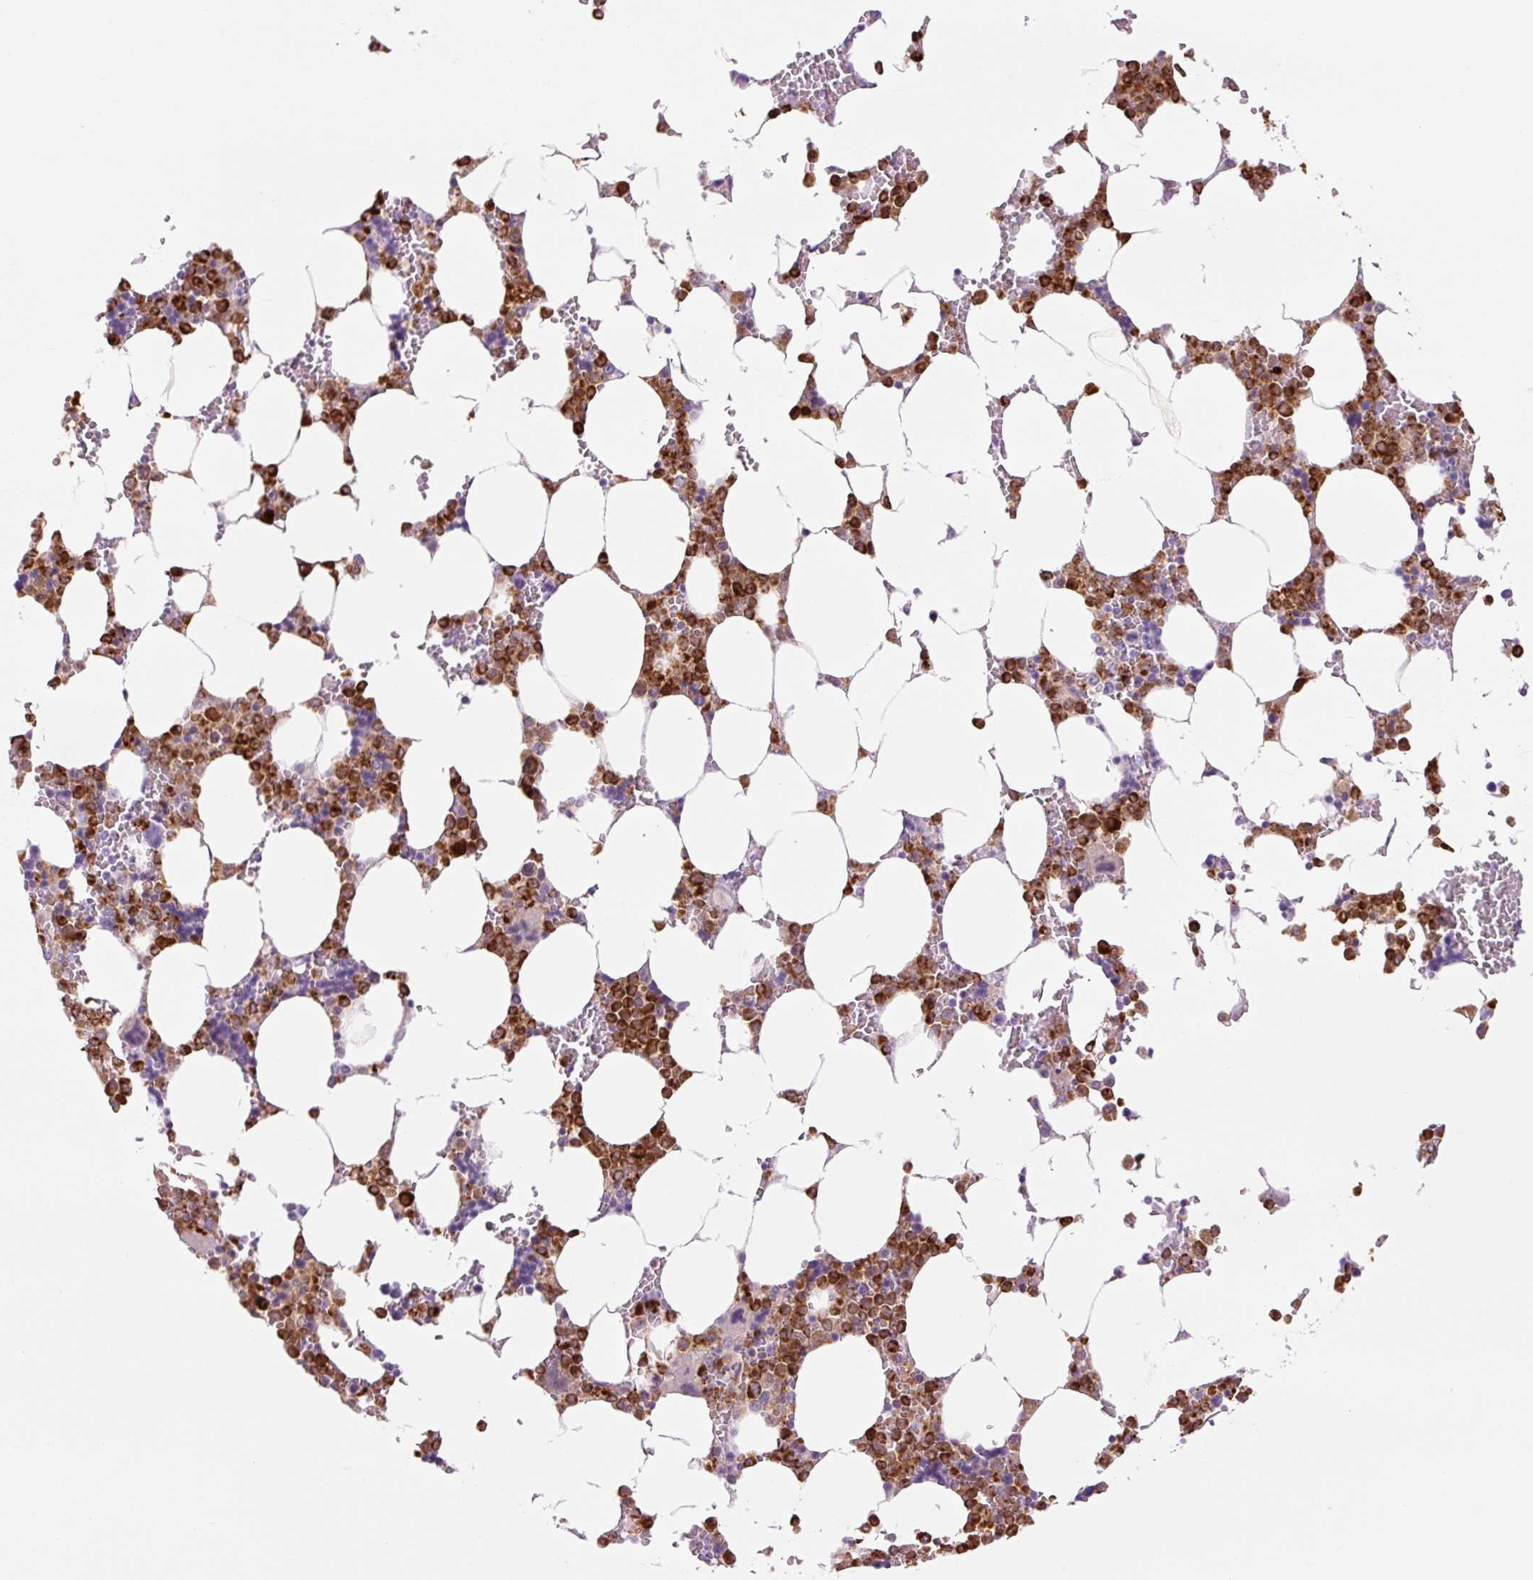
{"staining": {"intensity": "strong", "quantity": "25%-75%", "location": "cytoplasmic/membranous"}, "tissue": "bone marrow", "cell_type": "Hematopoietic cells", "image_type": "normal", "snomed": [{"axis": "morphology", "description": "Normal tissue, NOS"}, {"axis": "topography", "description": "Bone marrow"}], "caption": "IHC image of benign human bone marrow stained for a protein (brown), which reveals high levels of strong cytoplasmic/membranous expression in approximately 25%-75% of hematopoietic cells.", "gene": "LYZ", "patient": {"sex": "male", "age": 64}}